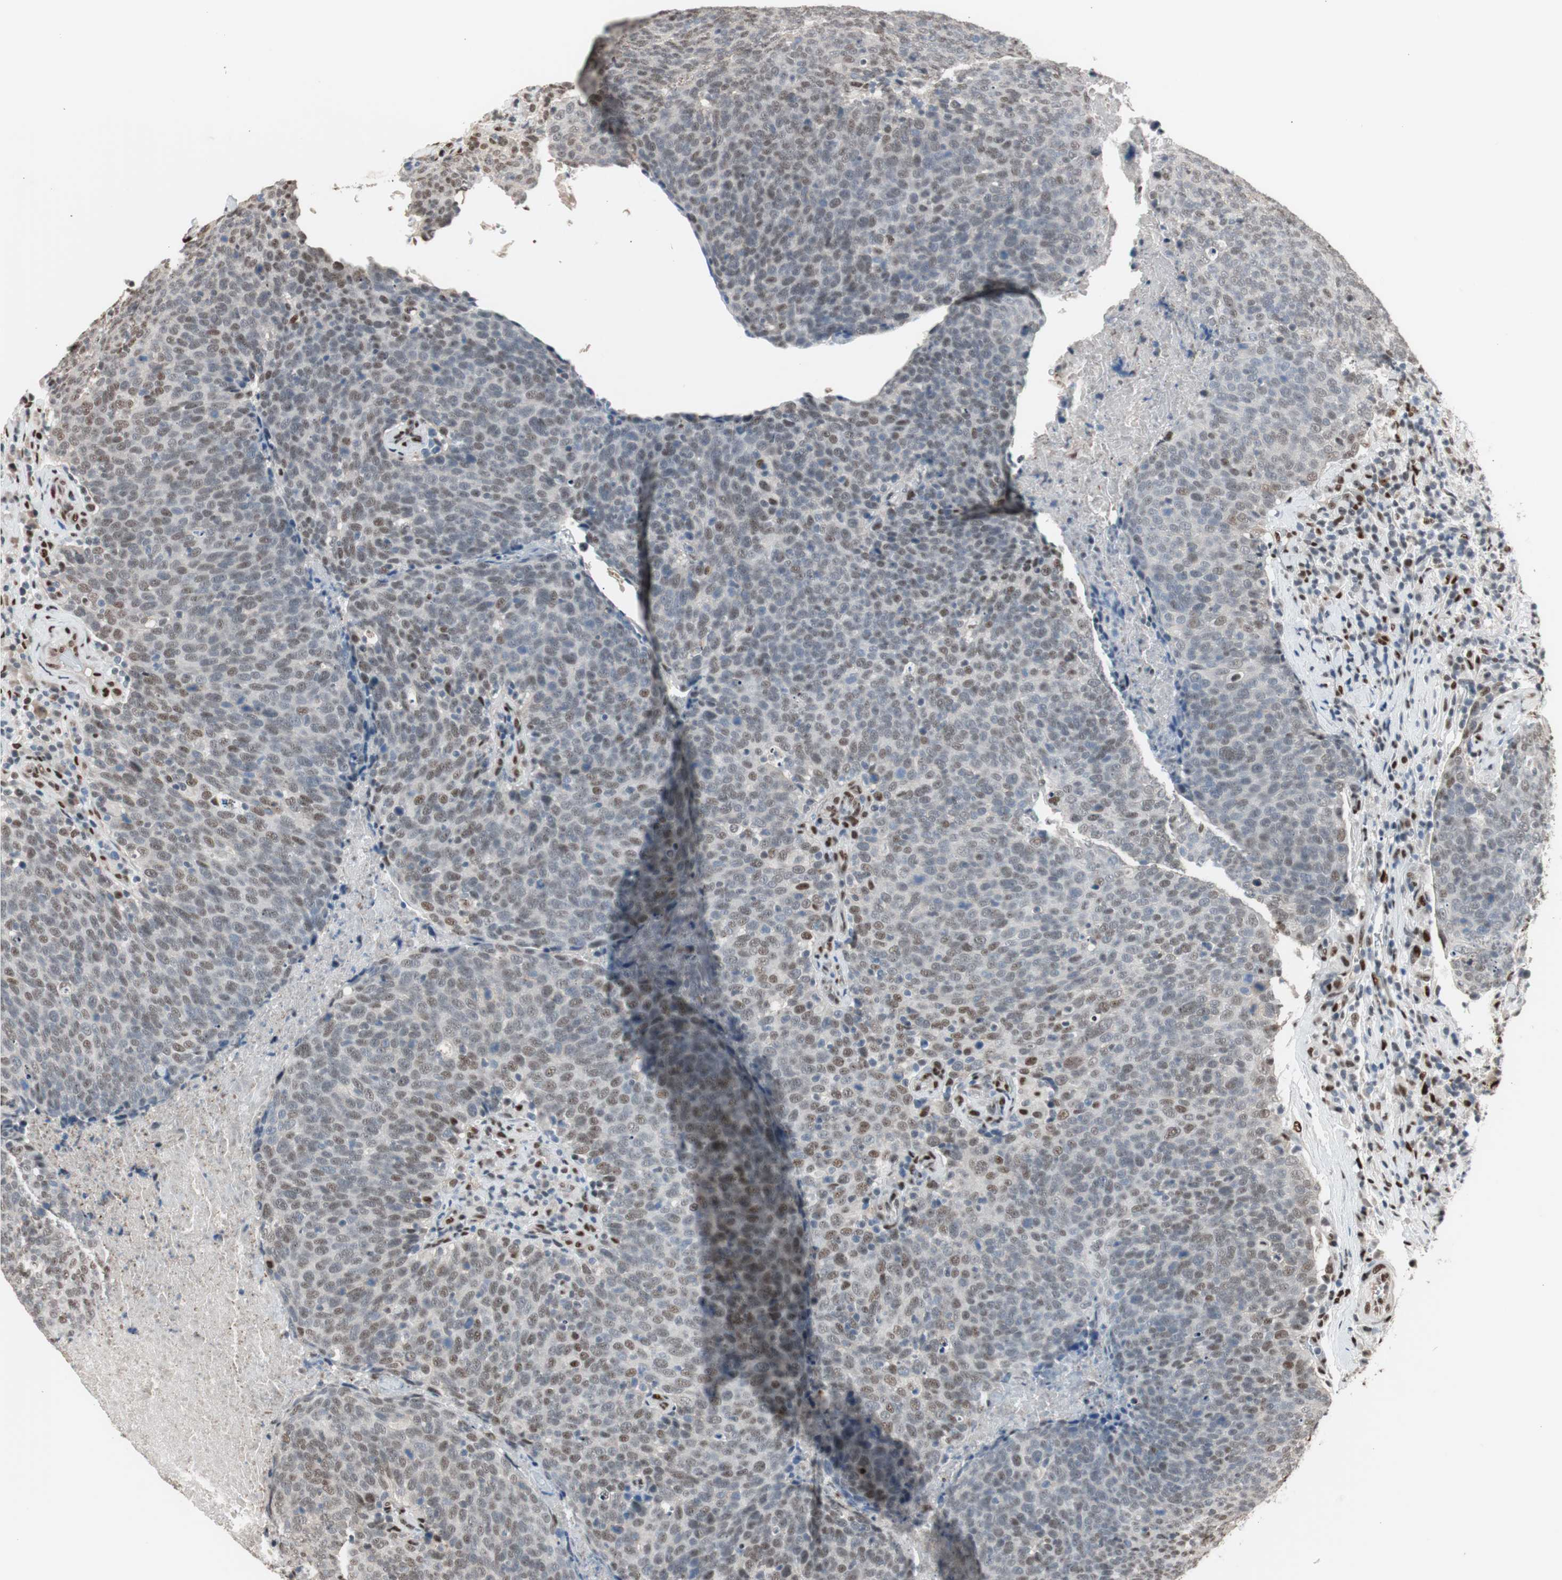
{"staining": {"intensity": "weak", "quantity": "25%-75%", "location": "nuclear"}, "tissue": "head and neck cancer", "cell_type": "Tumor cells", "image_type": "cancer", "snomed": [{"axis": "morphology", "description": "Squamous cell carcinoma, NOS"}, {"axis": "morphology", "description": "Squamous cell carcinoma, metastatic, NOS"}, {"axis": "topography", "description": "Lymph node"}, {"axis": "topography", "description": "Head-Neck"}], "caption": "IHC (DAB) staining of head and neck cancer (metastatic squamous cell carcinoma) demonstrates weak nuclear protein staining in about 25%-75% of tumor cells. (brown staining indicates protein expression, while blue staining denotes nuclei).", "gene": "PML", "patient": {"sex": "male", "age": 62}}